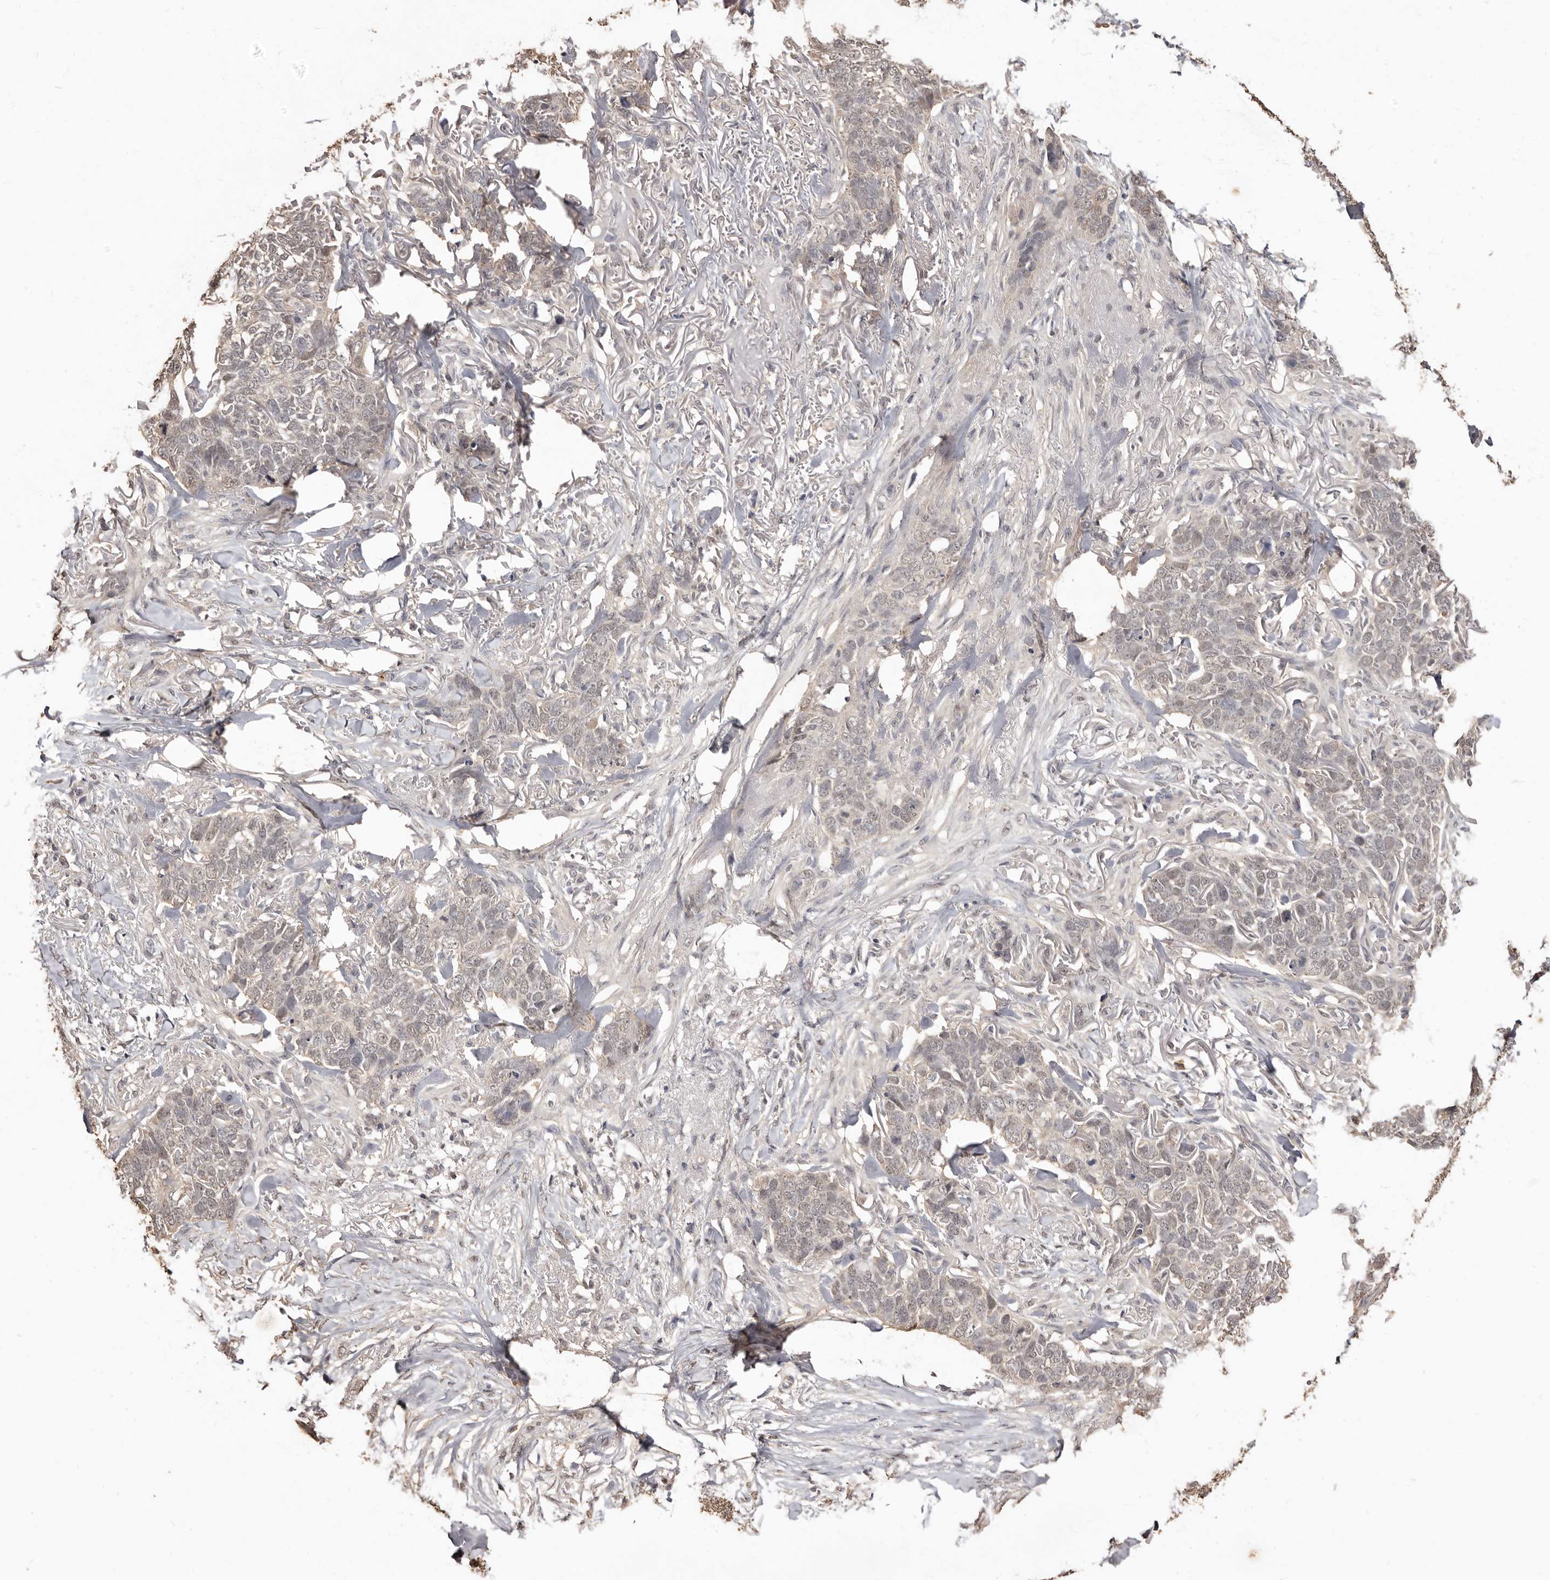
{"staining": {"intensity": "negative", "quantity": "none", "location": "none"}, "tissue": "skin cancer", "cell_type": "Tumor cells", "image_type": "cancer", "snomed": [{"axis": "morphology", "description": "Normal tissue, NOS"}, {"axis": "morphology", "description": "Basal cell carcinoma"}, {"axis": "topography", "description": "Skin"}], "caption": "A high-resolution photomicrograph shows immunohistochemistry staining of skin cancer, which displays no significant staining in tumor cells.", "gene": "INAVA", "patient": {"sex": "male", "age": 77}}